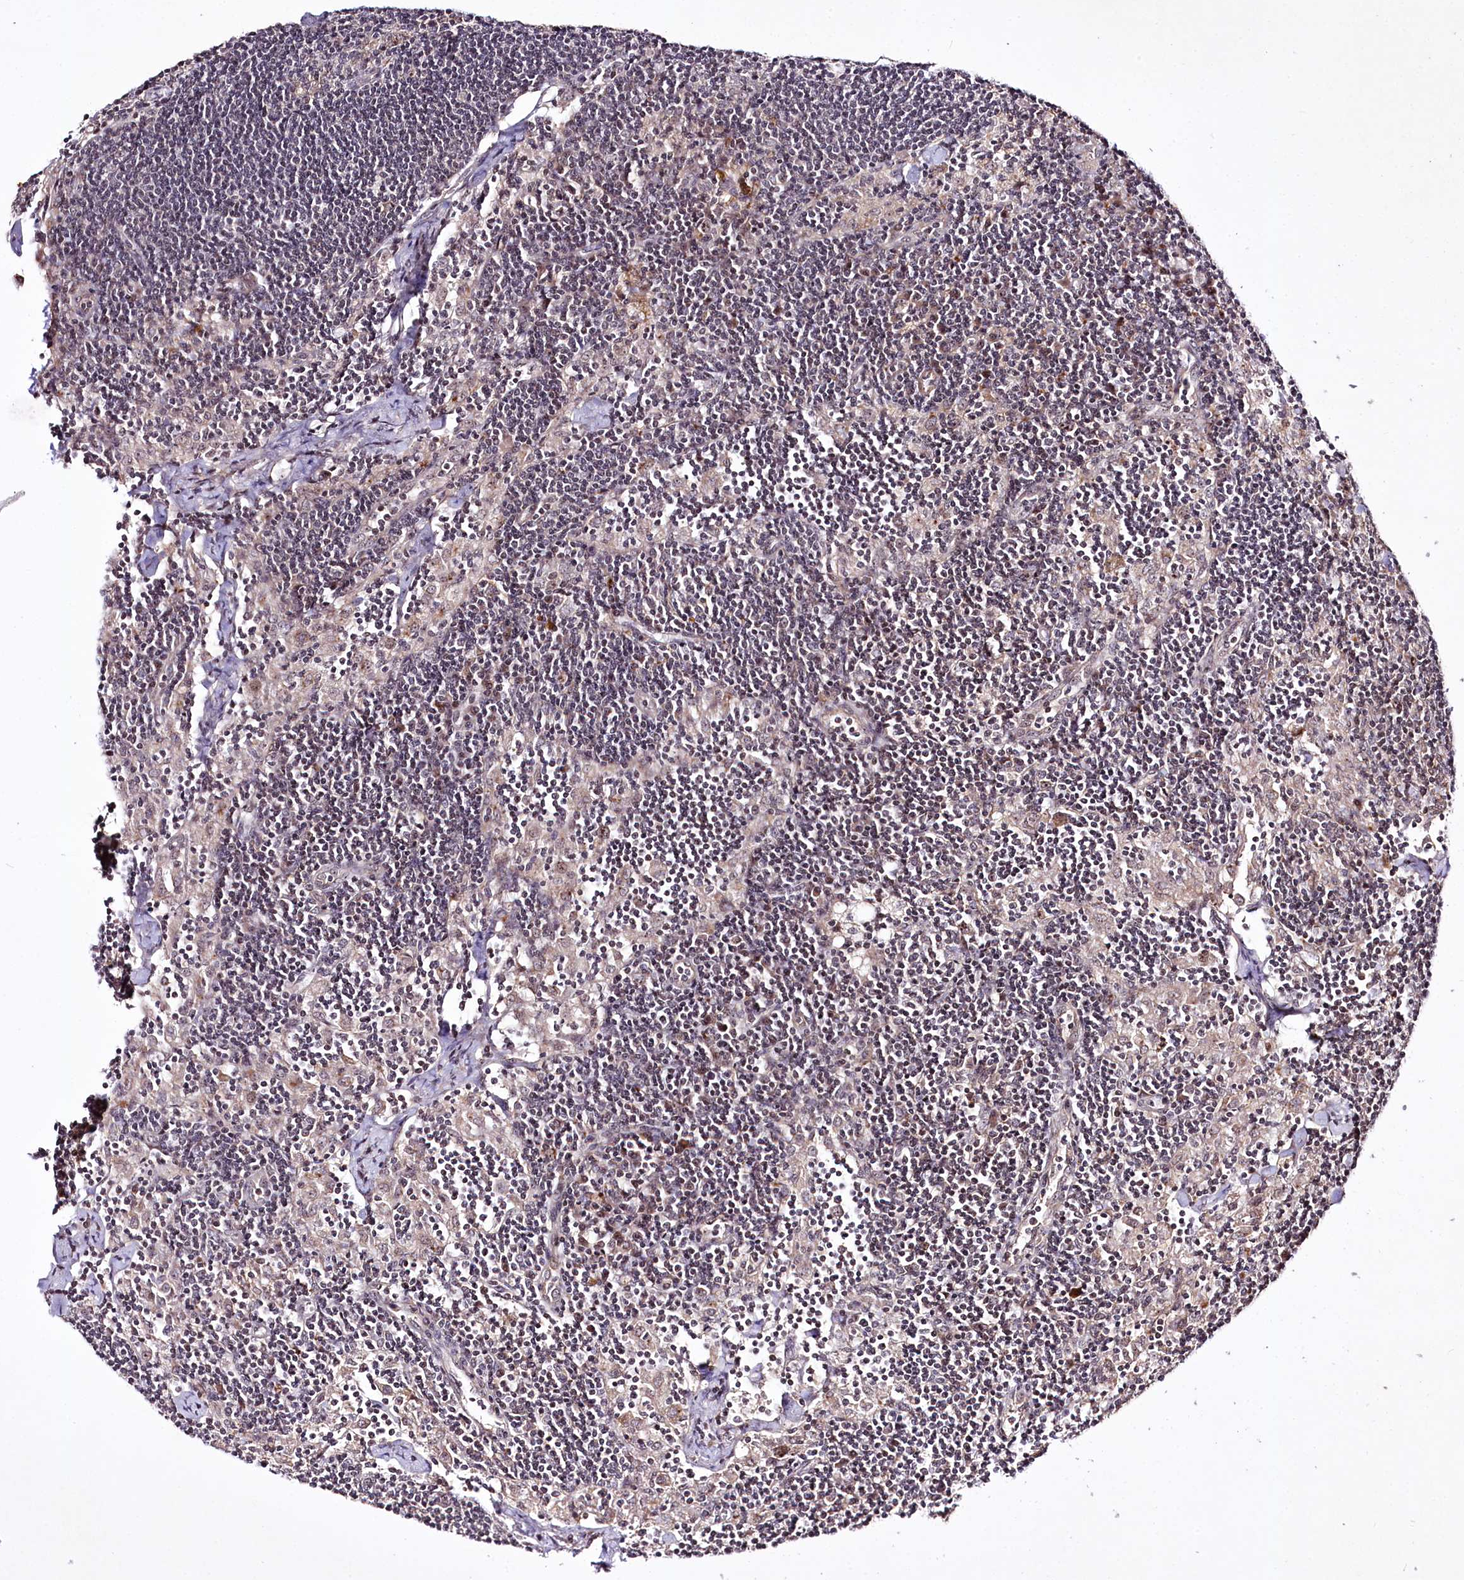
{"staining": {"intensity": "weak", "quantity": "<25%", "location": "nuclear"}, "tissue": "lymph node", "cell_type": "Germinal center cells", "image_type": "normal", "snomed": [{"axis": "morphology", "description": "Normal tissue, NOS"}, {"axis": "topography", "description": "Lymph node"}], "caption": "A histopathology image of human lymph node is negative for staining in germinal center cells. (Brightfield microscopy of DAB immunohistochemistry at high magnification).", "gene": "CCDC59", "patient": {"sex": "male", "age": 24}}